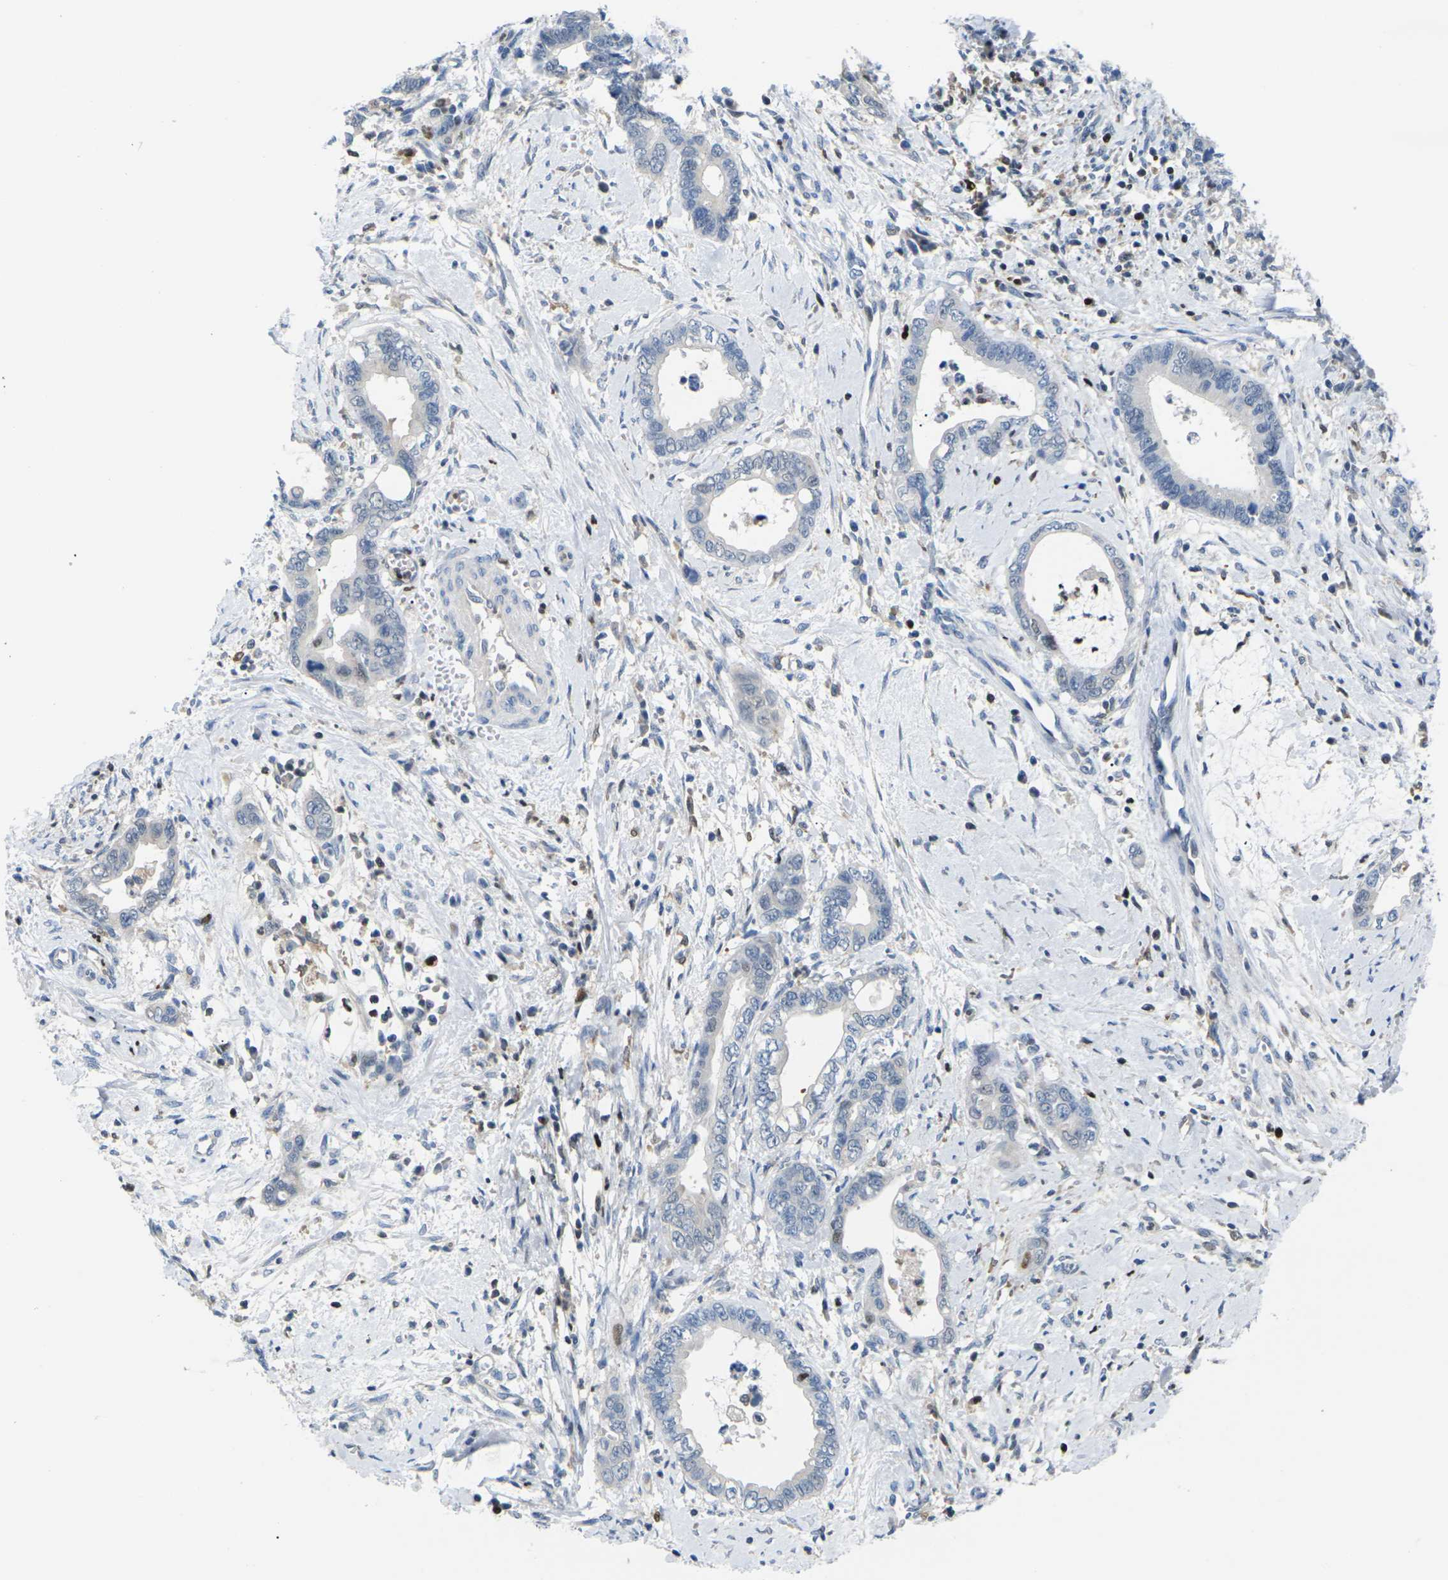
{"staining": {"intensity": "strong", "quantity": "<25%", "location": "nuclear"}, "tissue": "cervical cancer", "cell_type": "Tumor cells", "image_type": "cancer", "snomed": [{"axis": "morphology", "description": "Adenocarcinoma, NOS"}, {"axis": "topography", "description": "Cervix"}], "caption": "Immunohistochemical staining of human cervical cancer exhibits medium levels of strong nuclear staining in approximately <25% of tumor cells.", "gene": "RPS6KA3", "patient": {"sex": "female", "age": 44}}